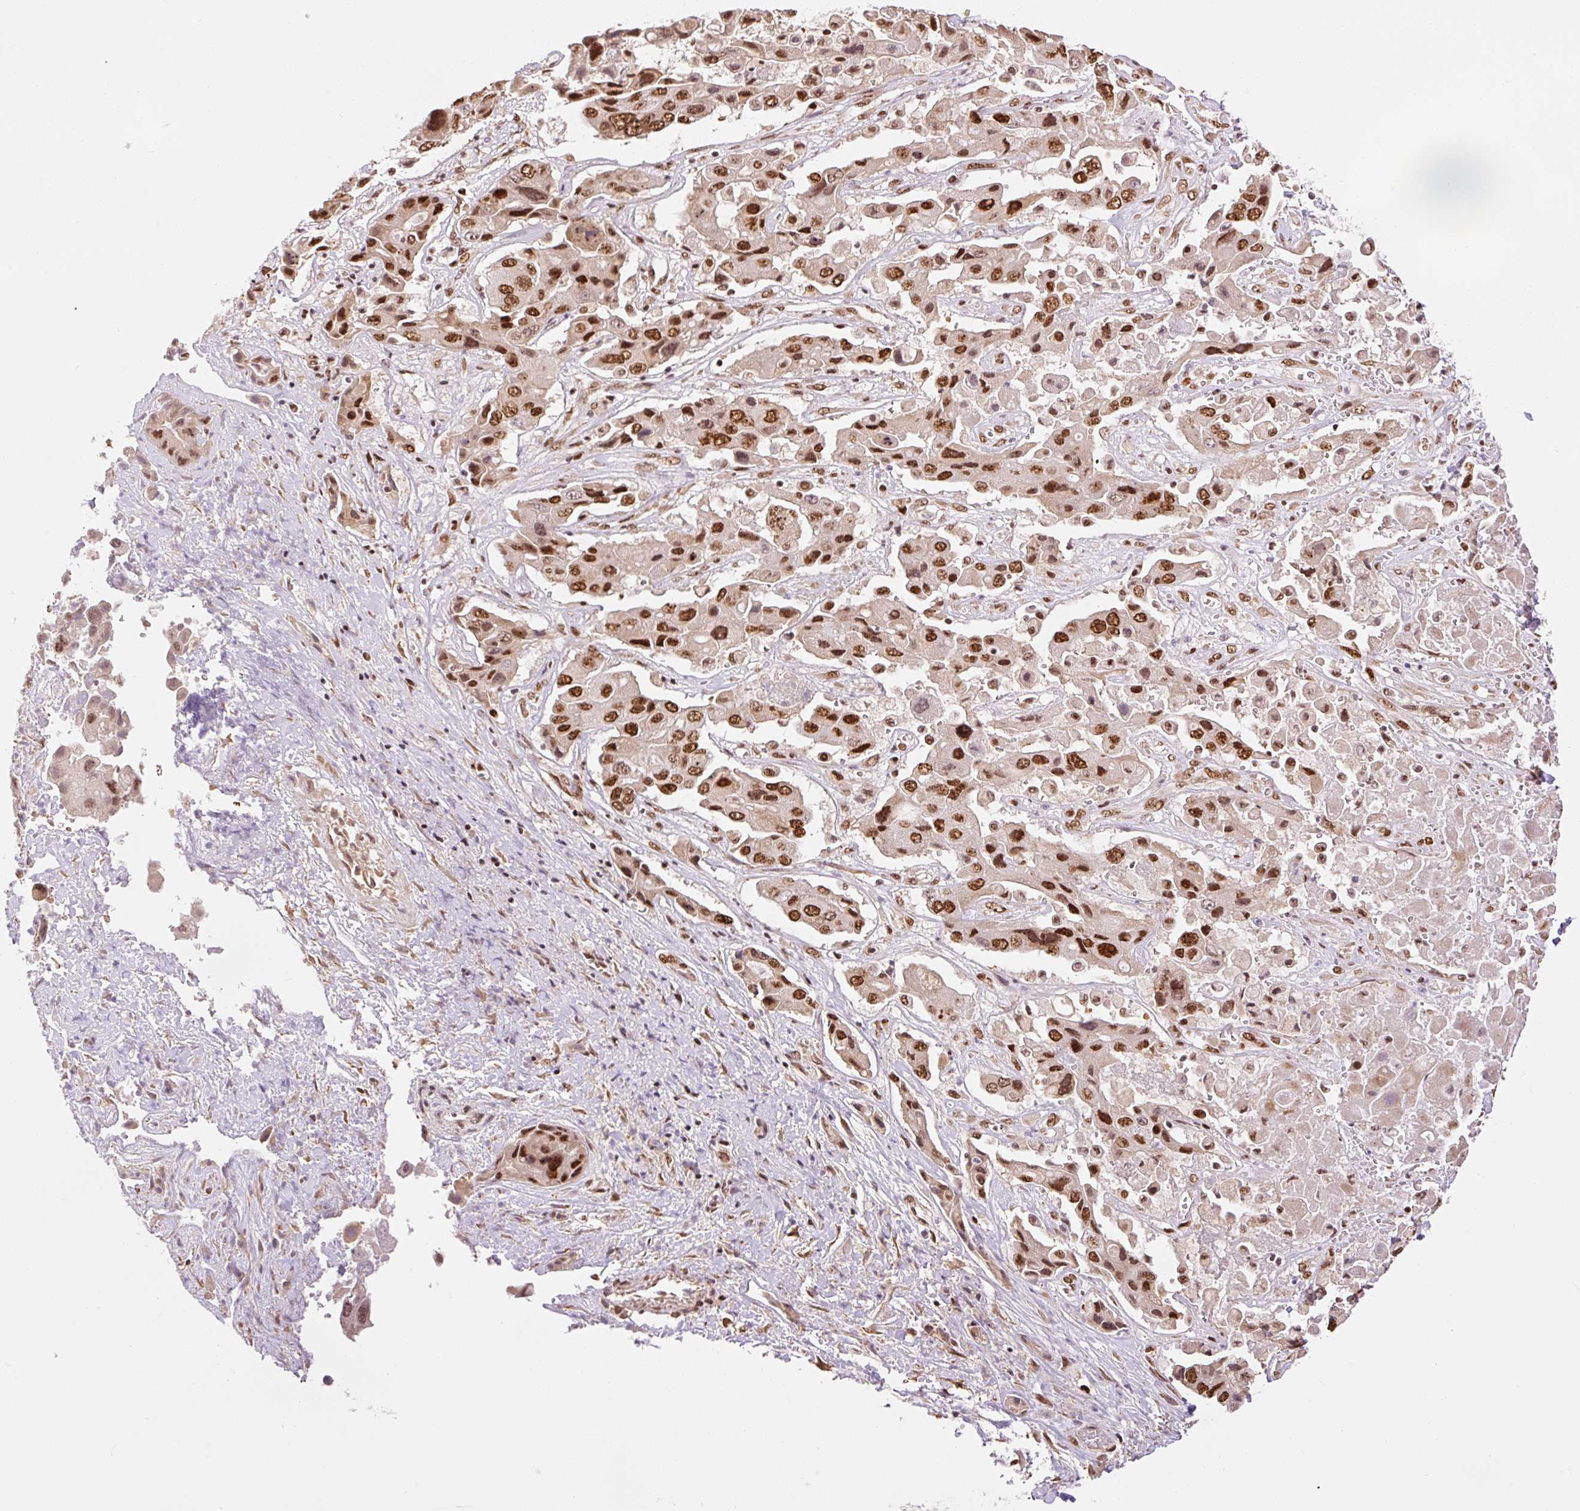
{"staining": {"intensity": "strong", "quantity": ">75%", "location": "nuclear"}, "tissue": "liver cancer", "cell_type": "Tumor cells", "image_type": "cancer", "snomed": [{"axis": "morphology", "description": "Cholangiocarcinoma"}, {"axis": "topography", "description": "Liver"}], "caption": "The immunohistochemical stain highlights strong nuclear positivity in tumor cells of cholangiocarcinoma (liver) tissue.", "gene": "INTS8", "patient": {"sex": "male", "age": 67}}